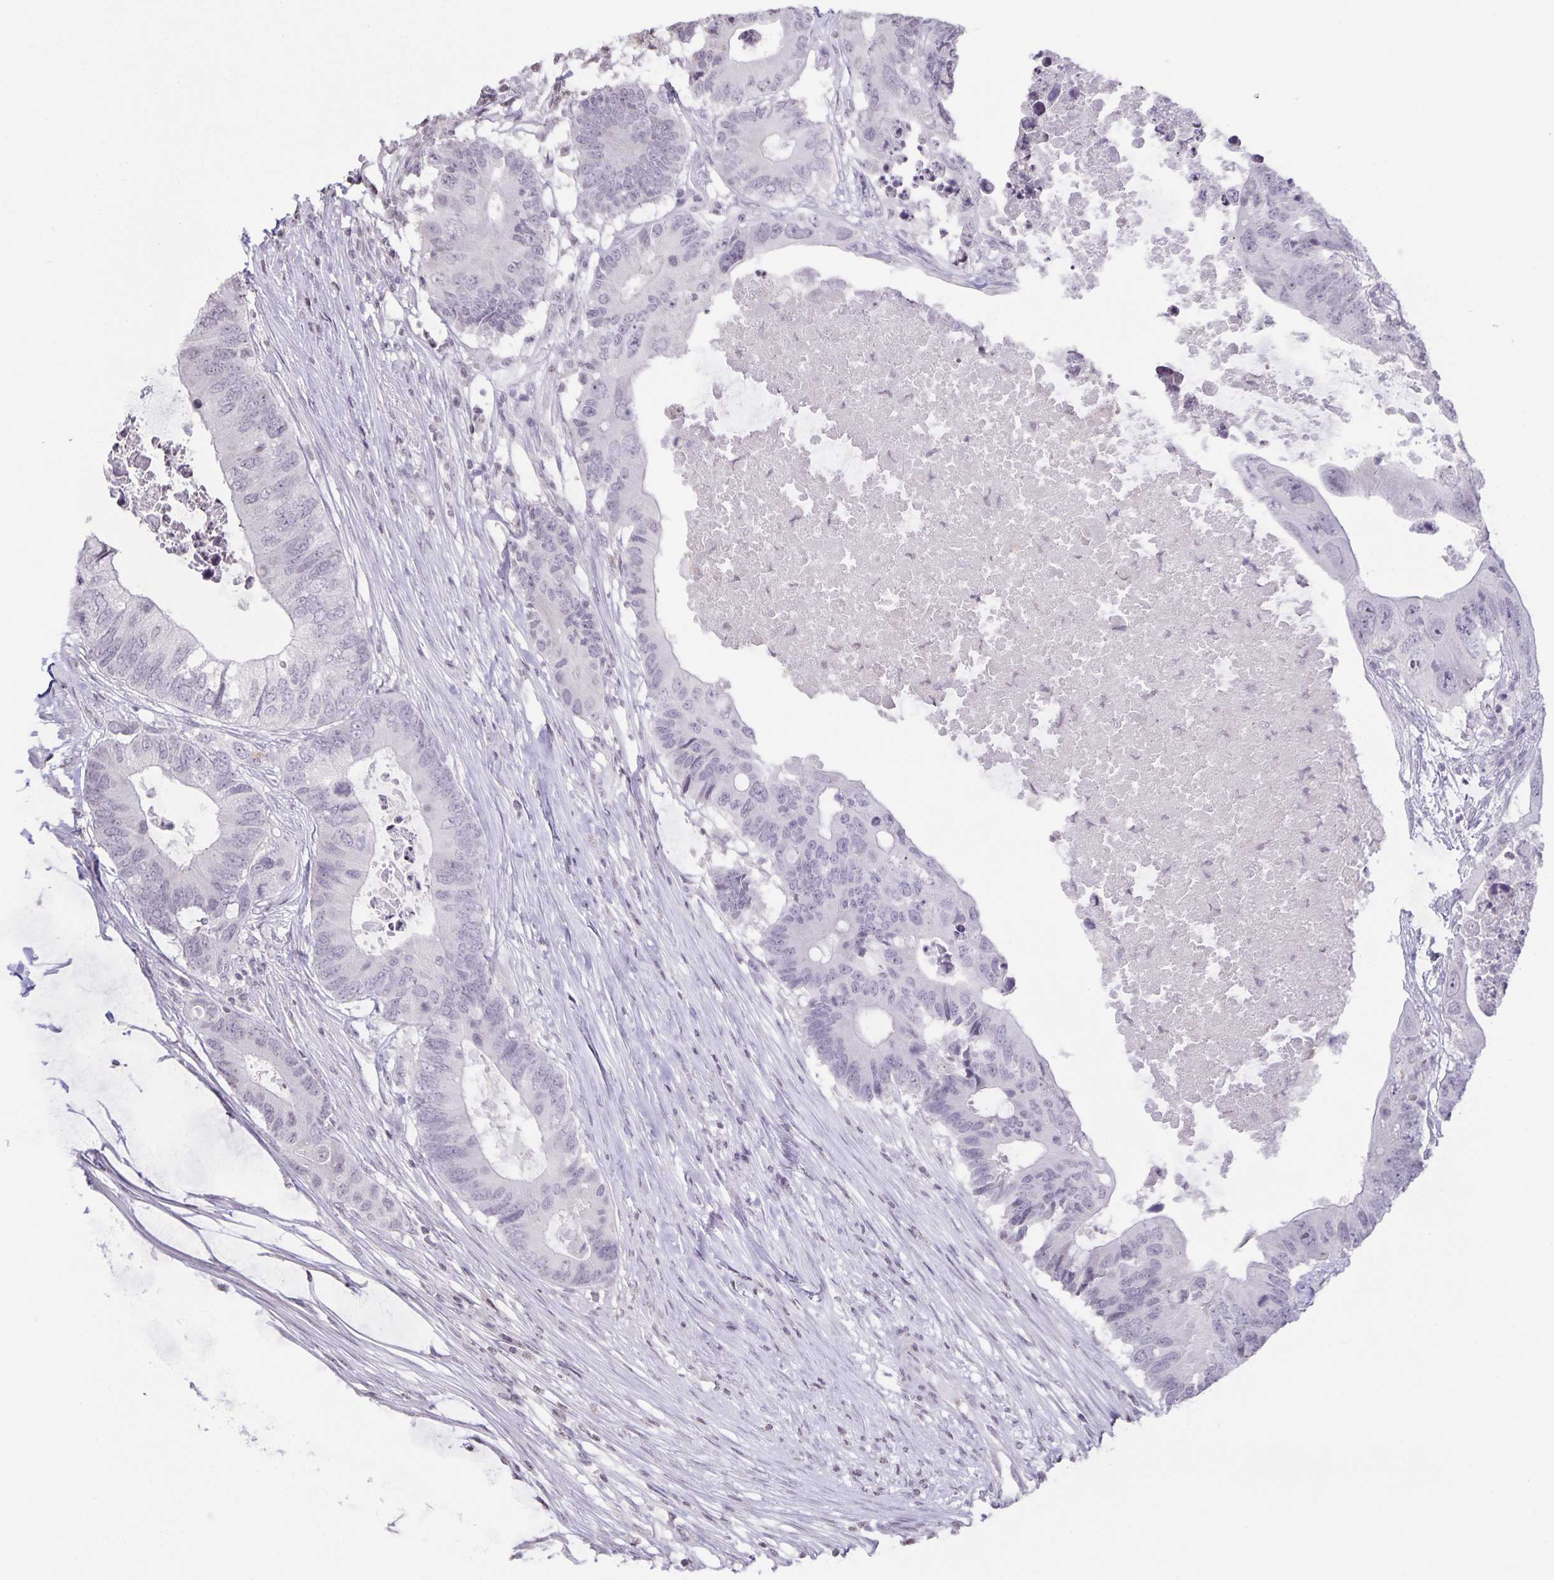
{"staining": {"intensity": "negative", "quantity": "none", "location": "none"}, "tissue": "colorectal cancer", "cell_type": "Tumor cells", "image_type": "cancer", "snomed": [{"axis": "morphology", "description": "Adenocarcinoma, NOS"}, {"axis": "topography", "description": "Colon"}], "caption": "Human adenocarcinoma (colorectal) stained for a protein using IHC exhibits no positivity in tumor cells.", "gene": "AQP4", "patient": {"sex": "male", "age": 71}}